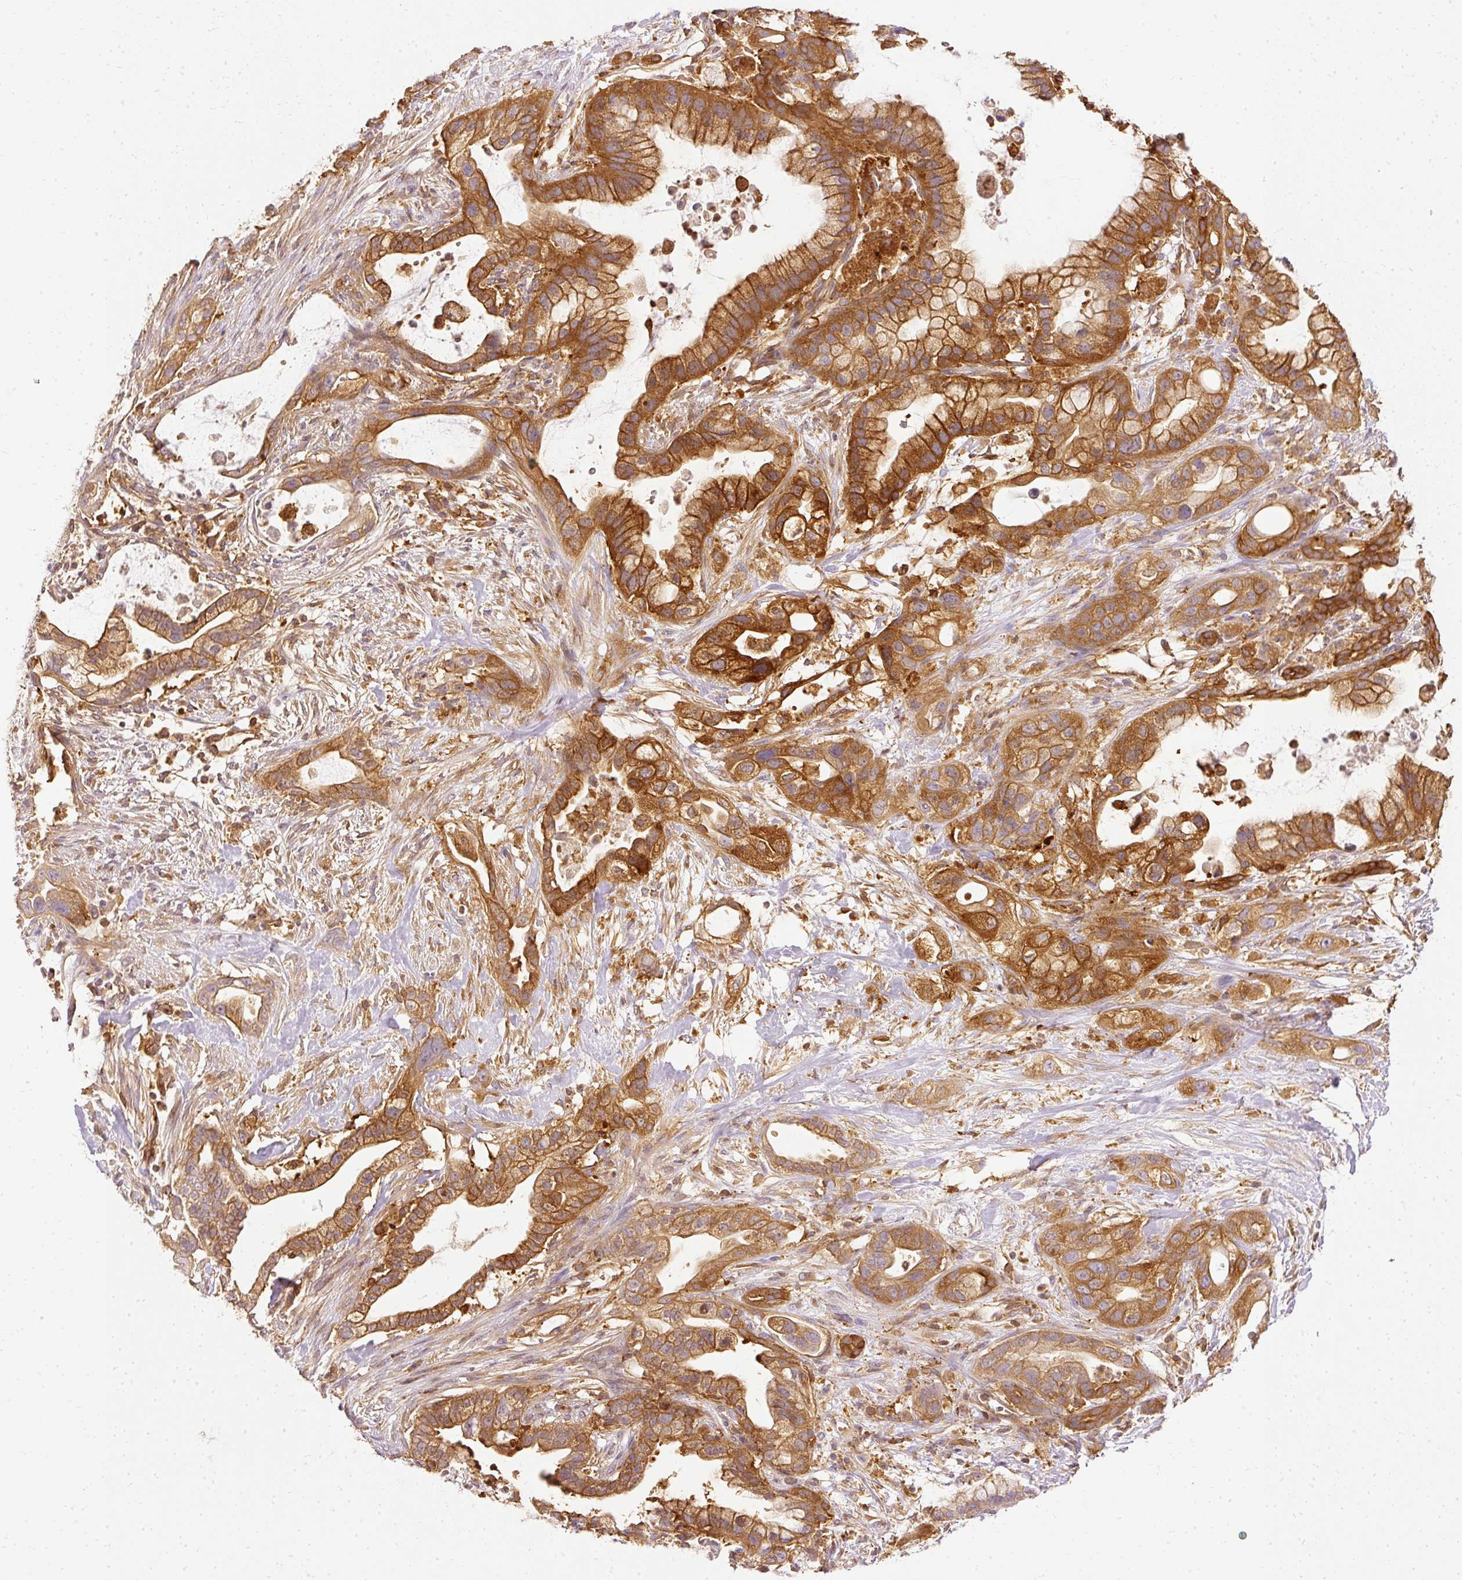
{"staining": {"intensity": "strong", "quantity": ">75%", "location": "cytoplasmic/membranous"}, "tissue": "pancreatic cancer", "cell_type": "Tumor cells", "image_type": "cancer", "snomed": [{"axis": "morphology", "description": "Adenocarcinoma, NOS"}, {"axis": "topography", "description": "Pancreas"}], "caption": "DAB (3,3'-diaminobenzidine) immunohistochemical staining of human adenocarcinoma (pancreatic) displays strong cytoplasmic/membranous protein positivity in about >75% of tumor cells.", "gene": "ARMH3", "patient": {"sex": "male", "age": 44}}